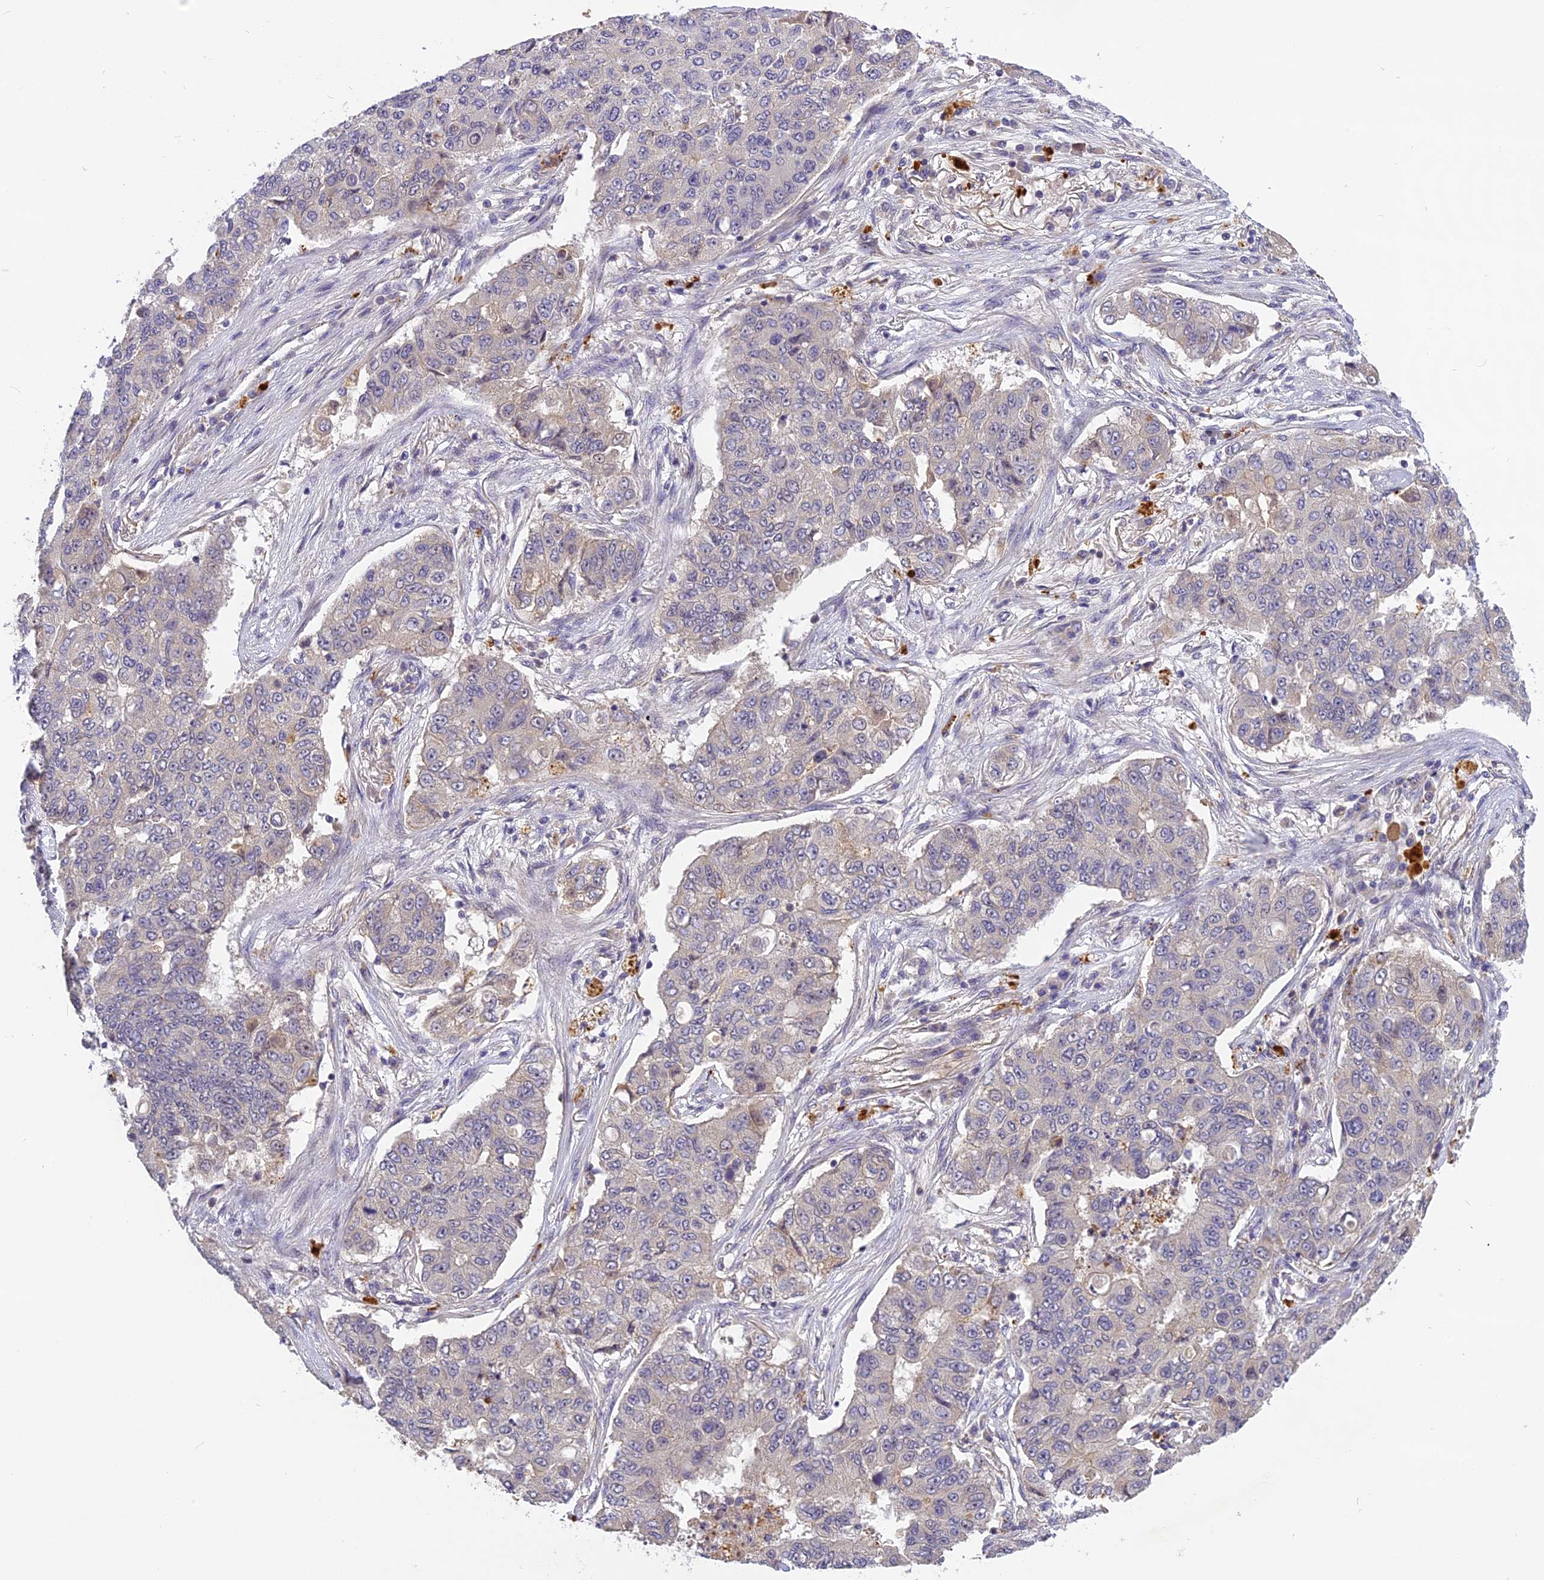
{"staining": {"intensity": "negative", "quantity": "none", "location": "none"}, "tissue": "lung cancer", "cell_type": "Tumor cells", "image_type": "cancer", "snomed": [{"axis": "morphology", "description": "Squamous cell carcinoma, NOS"}, {"axis": "topography", "description": "Lung"}], "caption": "This is a image of immunohistochemistry staining of lung cancer (squamous cell carcinoma), which shows no staining in tumor cells.", "gene": "FNIP2", "patient": {"sex": "male", "age": 74}}